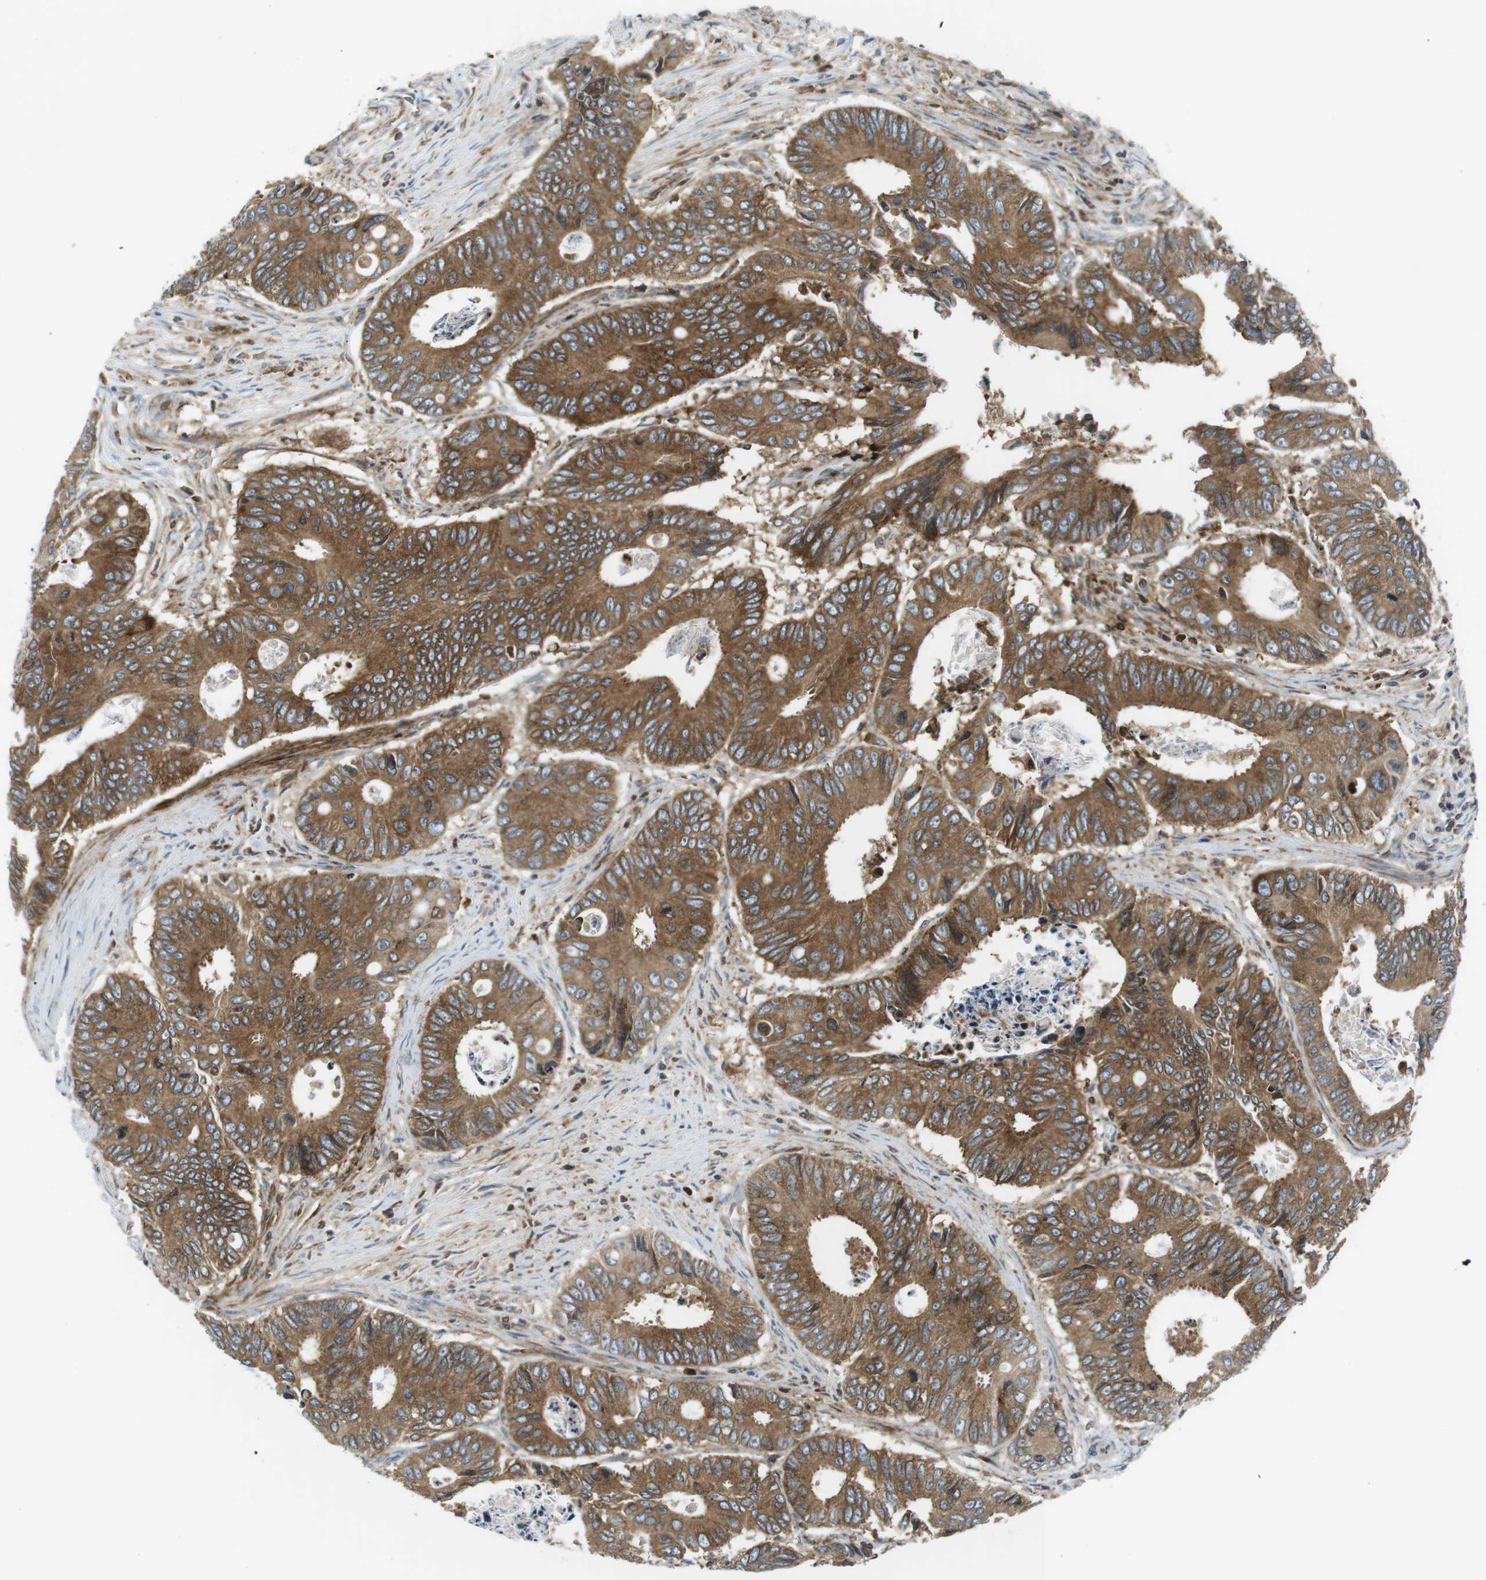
{"staining": {"intensity": "moderate", "quantity": ">75%", "location": "cytoplasmic/membranous"}, "tissue": "colorectal cancer", "cell_type": "Tumor cells", "image_type": "cancer", "snomed": [{"axis": "morphology", "description": "Inflammation, NOS"}, {"axis": "morphology", "description": "Adenocarcinoma, NOS"}, {"axis": "topography", "description": "Colon"}], "caption": "Moderate cytoplasmic/membranous protein positivity is present in approximately >75% of tumor cells in adenocarcinoma (colorectal). The protein is stained brown, and the nuclei are stained in blue (DAB (3,3'-diaminobenzidine) IHC with brightfield microscopy, high magnification).", "gene": "FLII", "patient": {"sex": "male", "age": 72}}